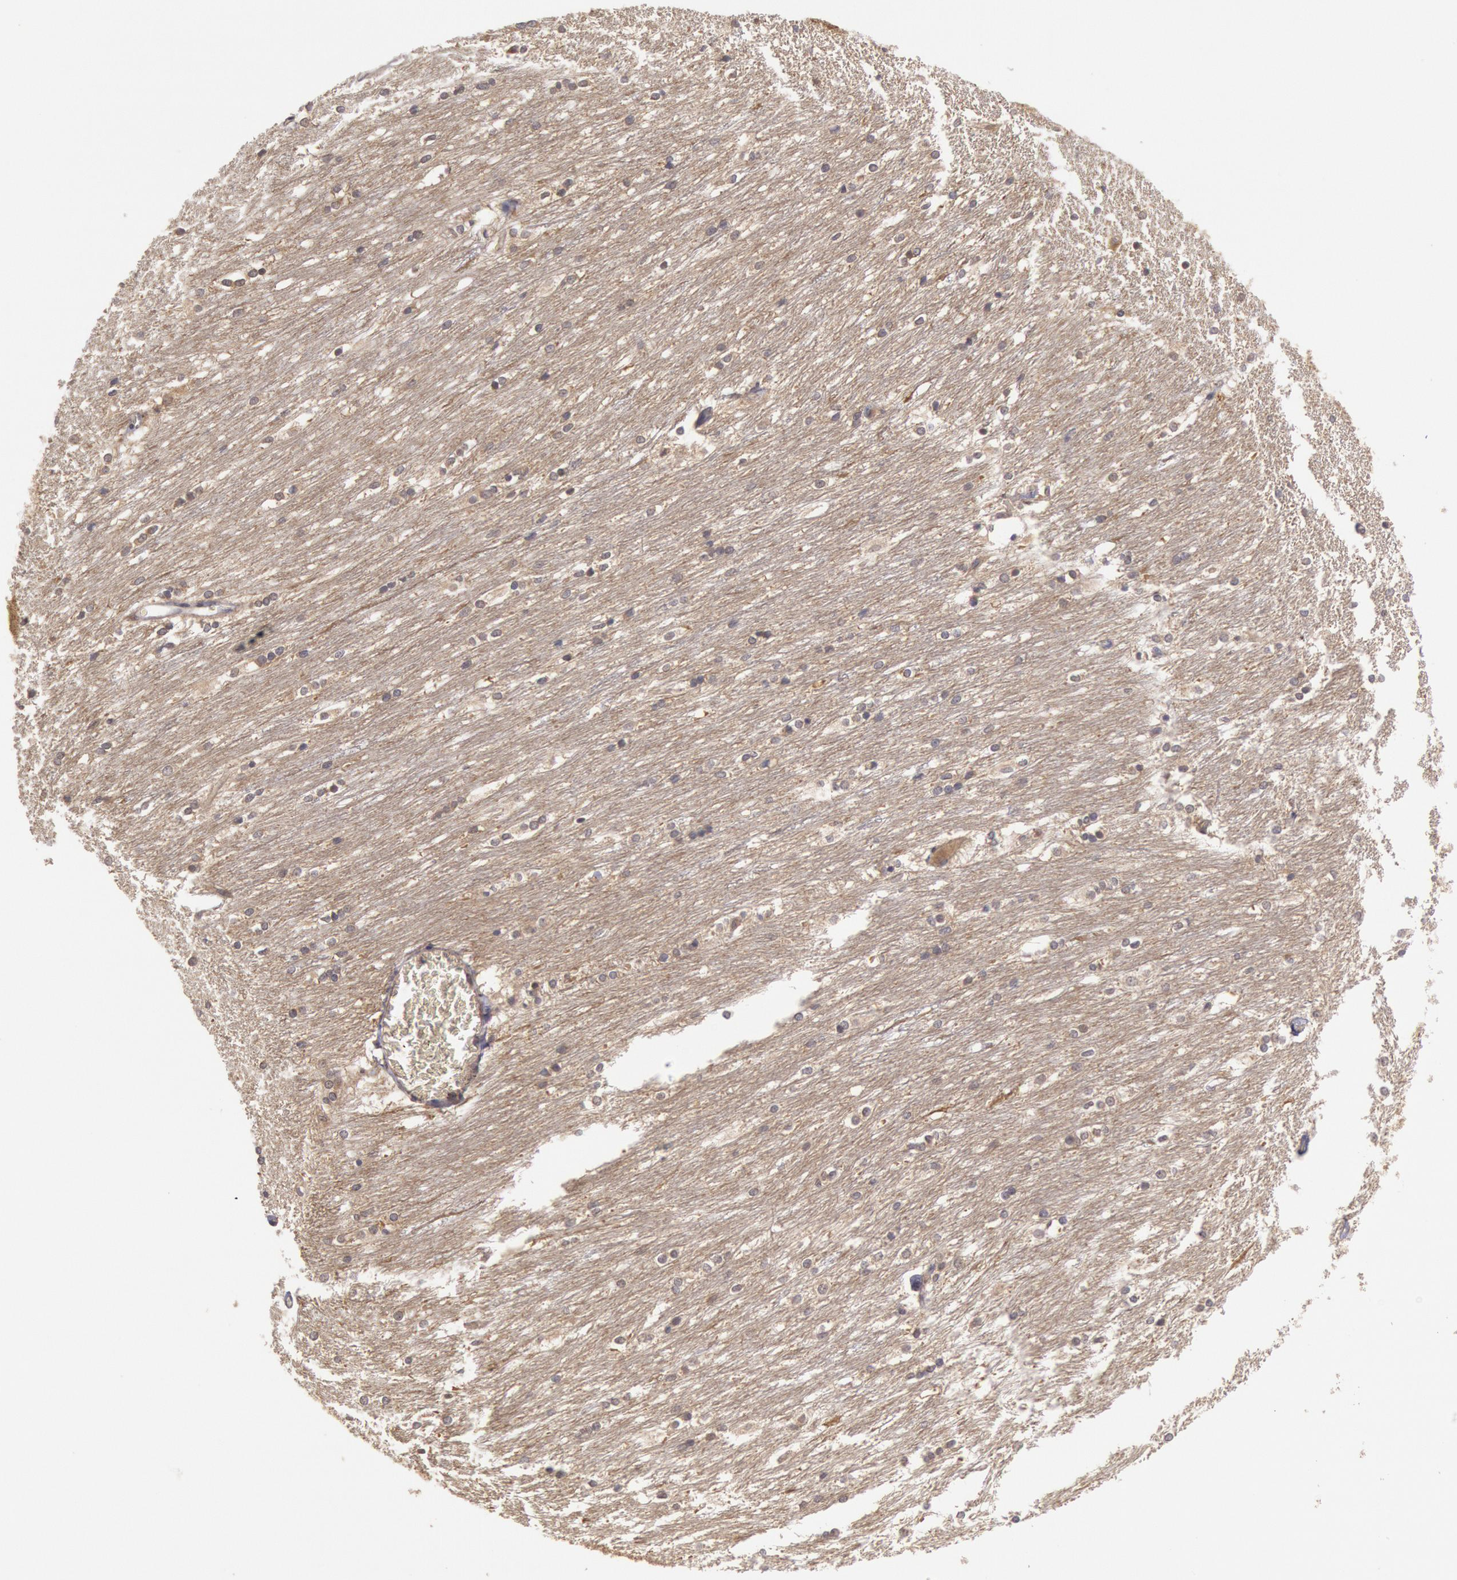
{"staining": {"intensity": "negative", "quantity": "none", "location": "none"}, "tissue": "caudate", "cell_type": "Glial cells", "image_type": "normal", "snomed": [{"axis": "morphology", "description": "Normal tissue, NOS"}, {"axis": "topography", "description": "Lateral ventricle wall"}], "caption": "Micrograph shows no significant protein expression in glial cells of normal caudate. Brightfield microscopy of immunohistochemistry stained with DAB (3,3'-diaminobenzidine) (brown) and hematoxylin (blue), captured at high magnification.", "gene": "BRAF", "patient": {"sex": "female", "age": 19}}